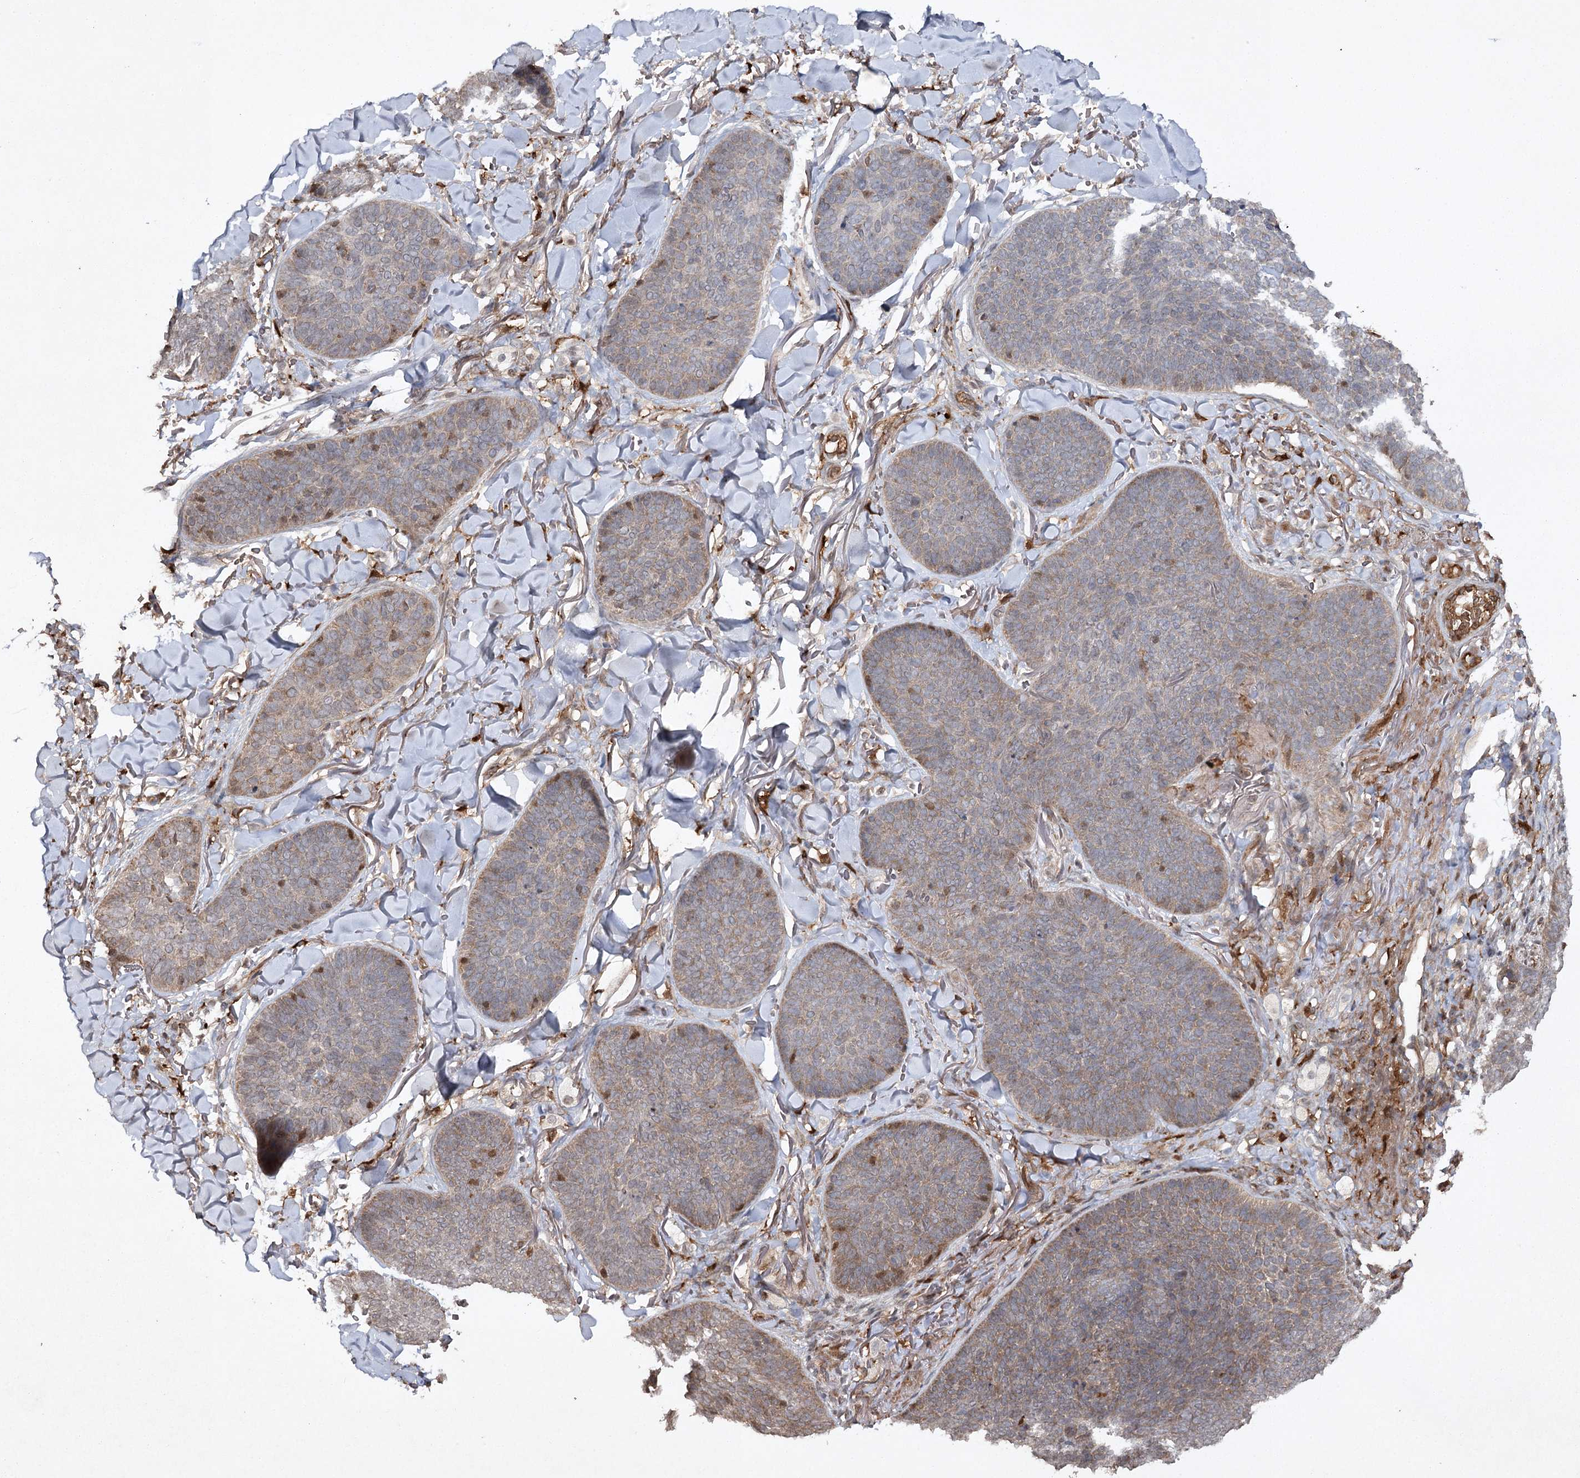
{"staining": {"intensity": "moderate", "quantity": "<25%", "location": "cytoplasmic/membranous"}, "tissue": "skin cancer", "cell_type": "Tumor cells", "image_type": "cancer", "snomed": [{"axis": "morphology", "description": "Basal cell carcinoma"}, {"axis": "topography", "description": "Skin"}], "caption": "A low amount of moderate cytoplasmic/membranous positivity is identified in about <25% of tumor cells in skin basal cell carcinoma tissue.", "gene": "CYP2B6", "patient": {"sex": "male", "age": 85}}